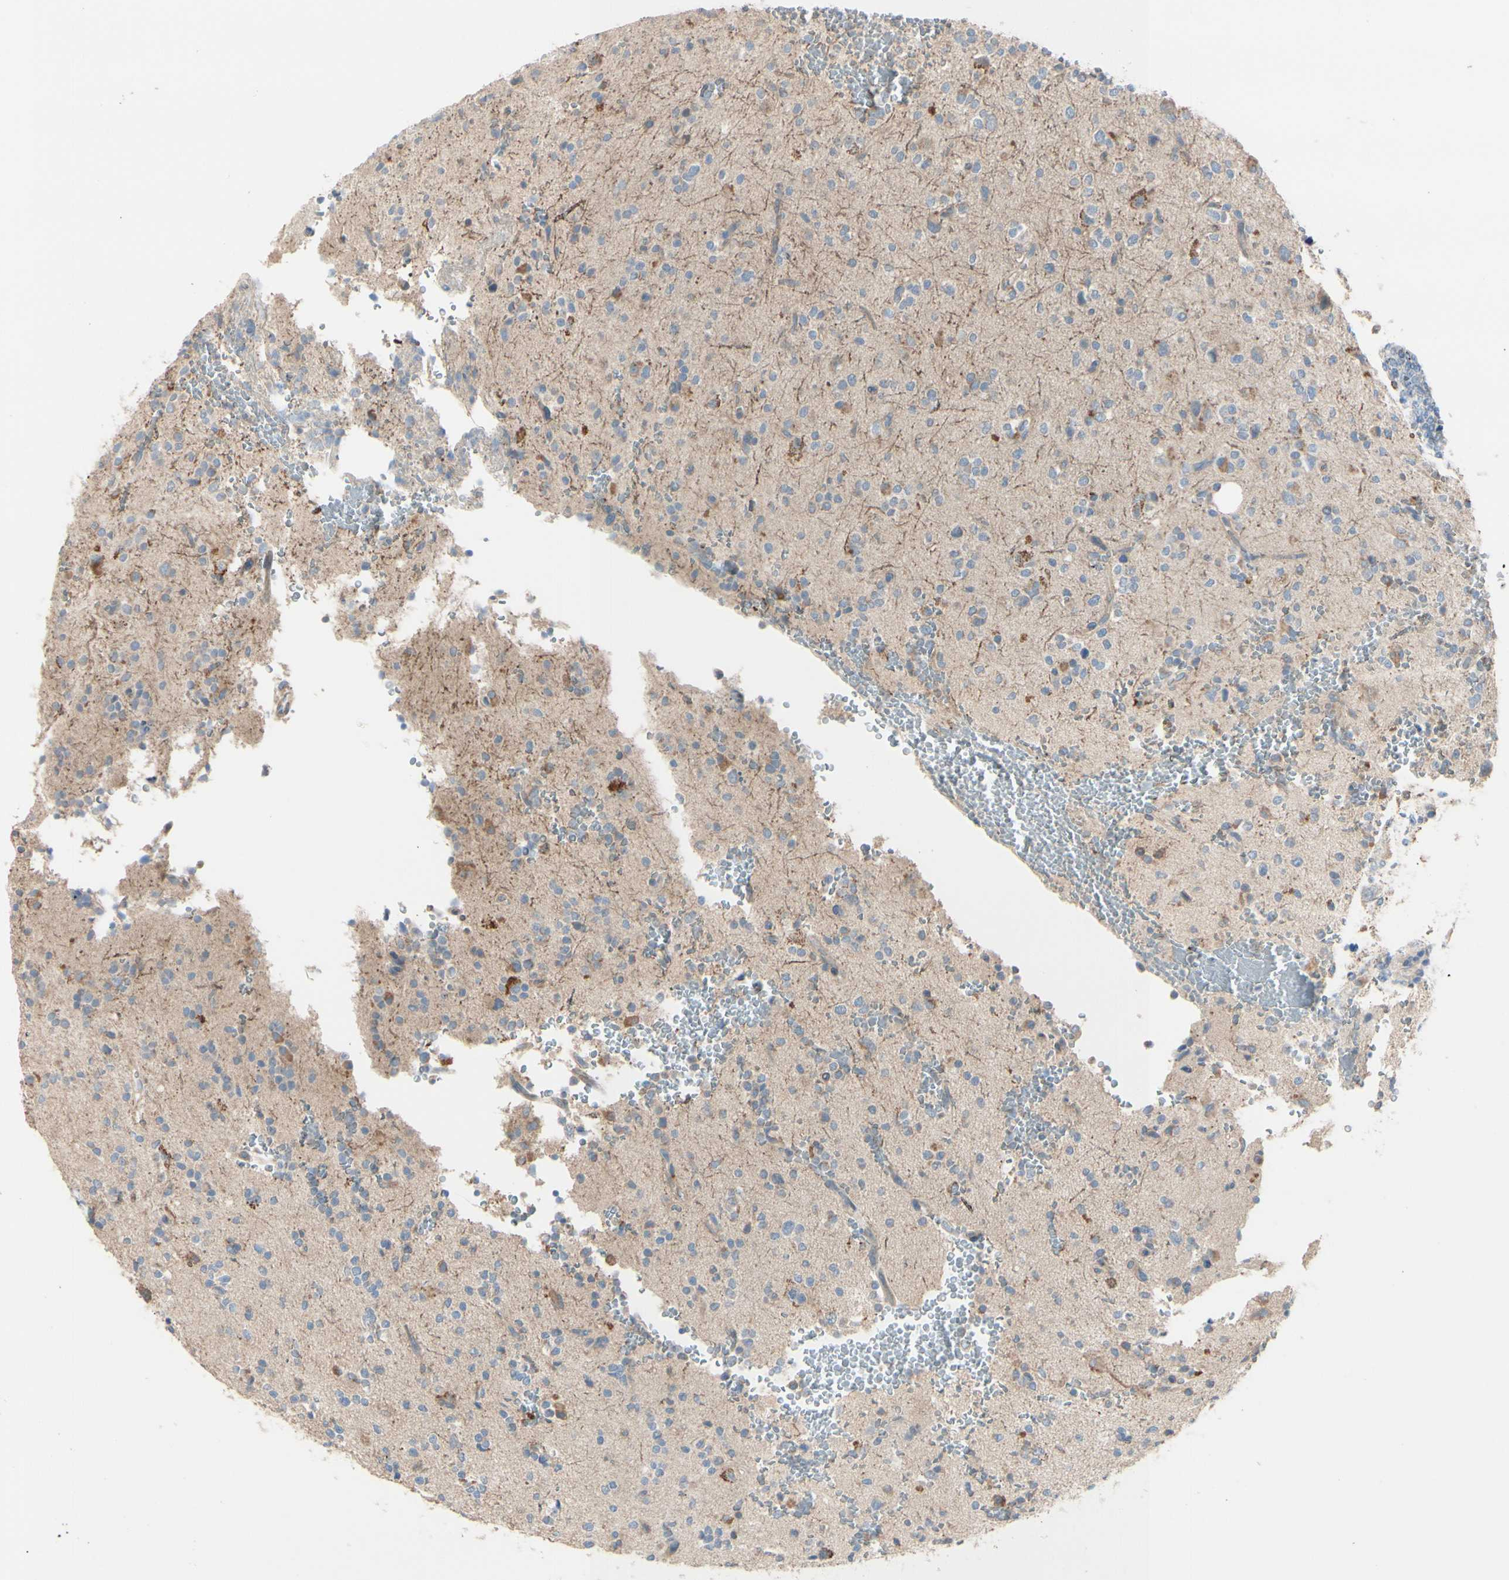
{"staining": {"intensity": "moderate", "quantity": "25%-75%", "location": "cytoplasmic/membranous"}, "tissue": "glioma", "cell_type": "Tumor cells", "image_type": "cancer", "snomed": [{"axis": "morphology", "description": "Glioma, malignant, High grade"}, {"axis": "topography", "description": "Brain"}], "caption": "Approximately 25%-75% of tumor cells in human glioma reveal moderate cytoplasmic/membranous protein staining as visualized by brown immunohistochemical staining.", "gene": "EPHA3", "patient": {"sex": "male", "age": 47}}